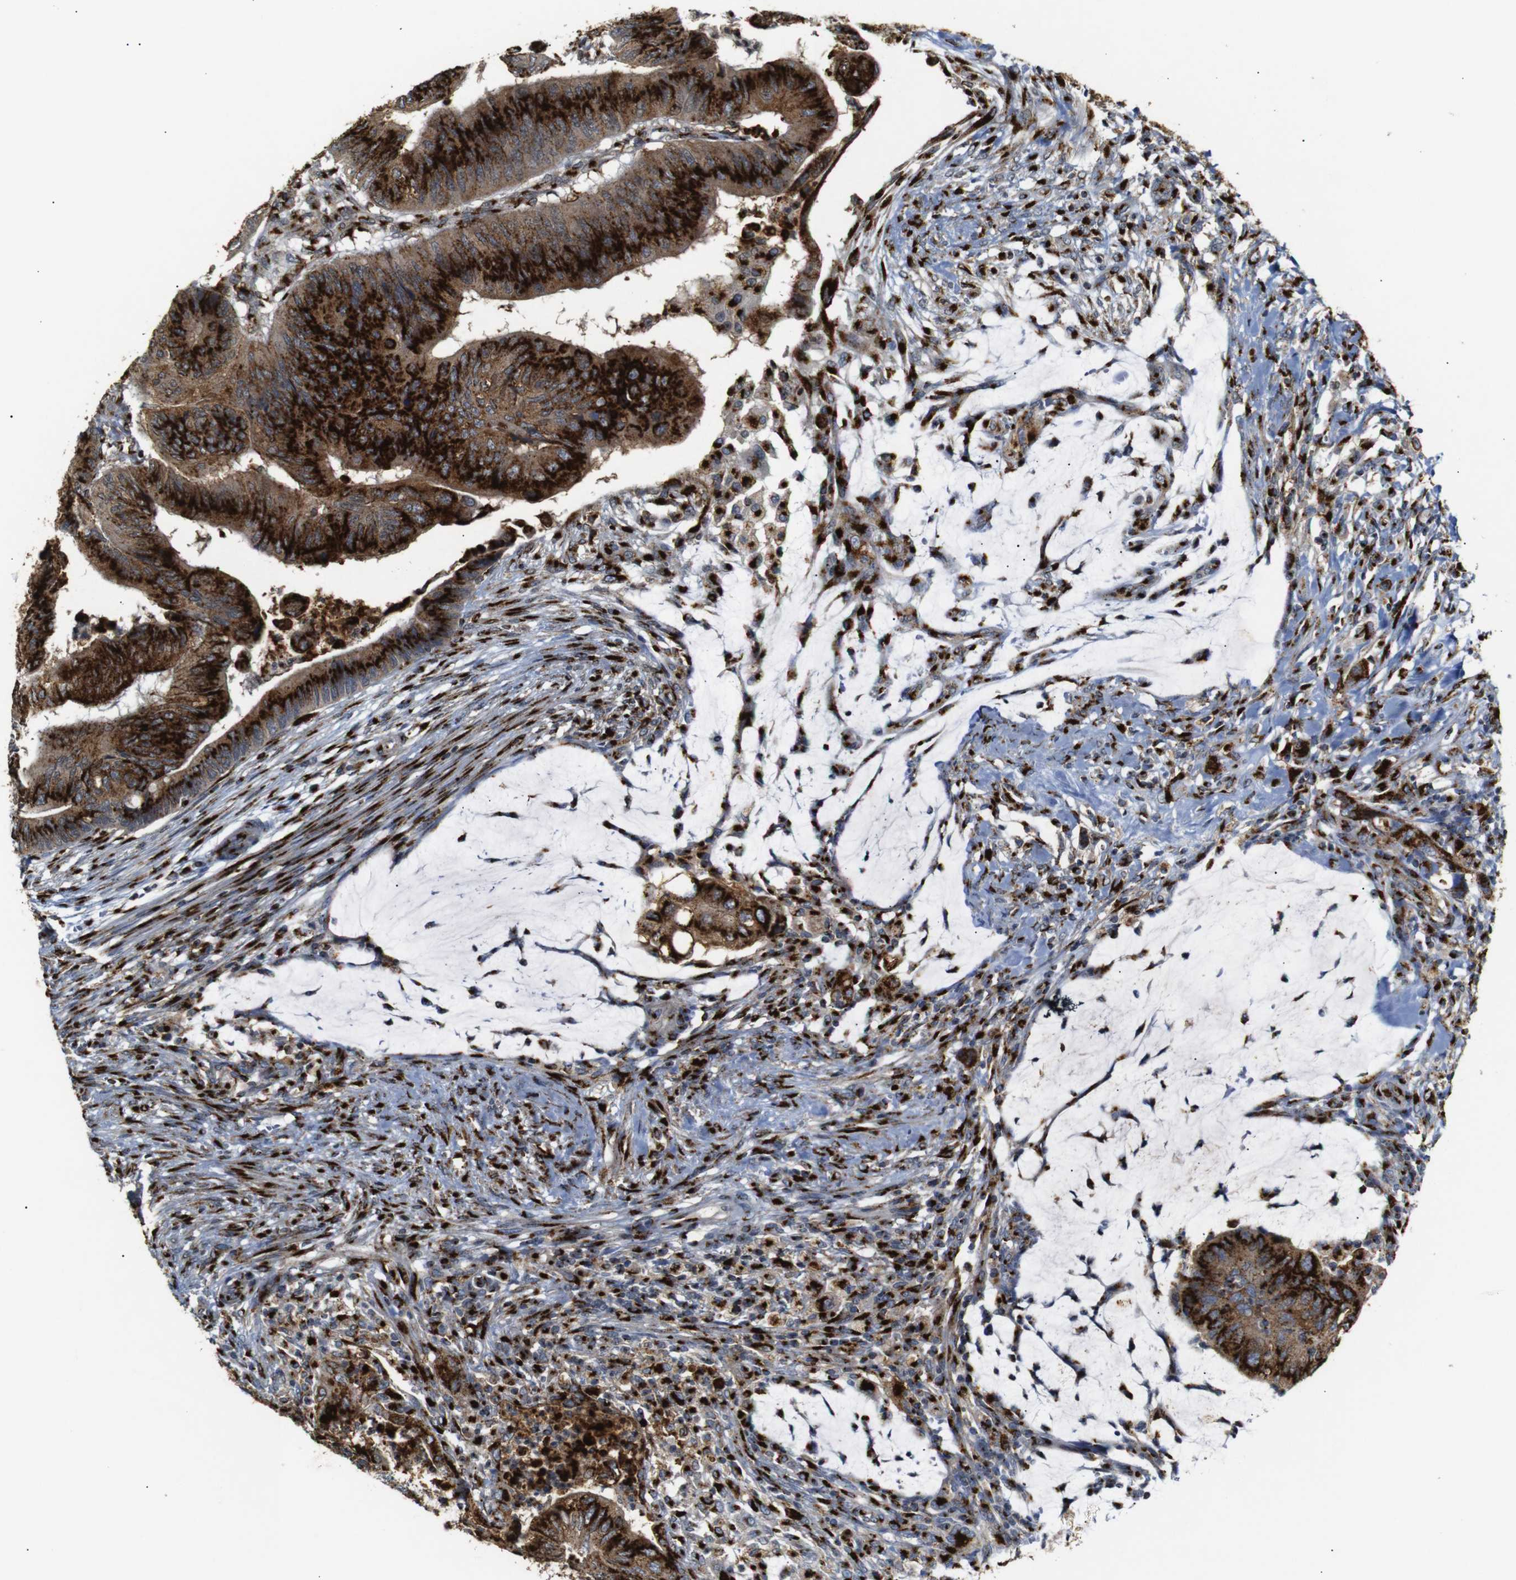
{"staining": {"intensity": "strong", "quantity": ">75%", "location": "cytoplasmic/membranous"}, "tissue": "colorectal cancer", "cell_type": "Tumor cells", "image_type": "cancer", "snomed": [{"axis": "morphology", "description": "Normal tissue, NOS"}, {"axis": "morphology", "description": "Adenocarcinoma, NOS"}, {"axis": "topography", "description": "Rectum"}, {"axis": "topography", "description": "Peripheral nerve tissue"}], "caption": "Protein staining by immunohistochemistry reveals strong cytoplasmic/membranous positivity in about >75% of tumor cells in colorectal cancer.", "gene": "TGOLN2", "patient": {"sex": "male", "age": 92}}